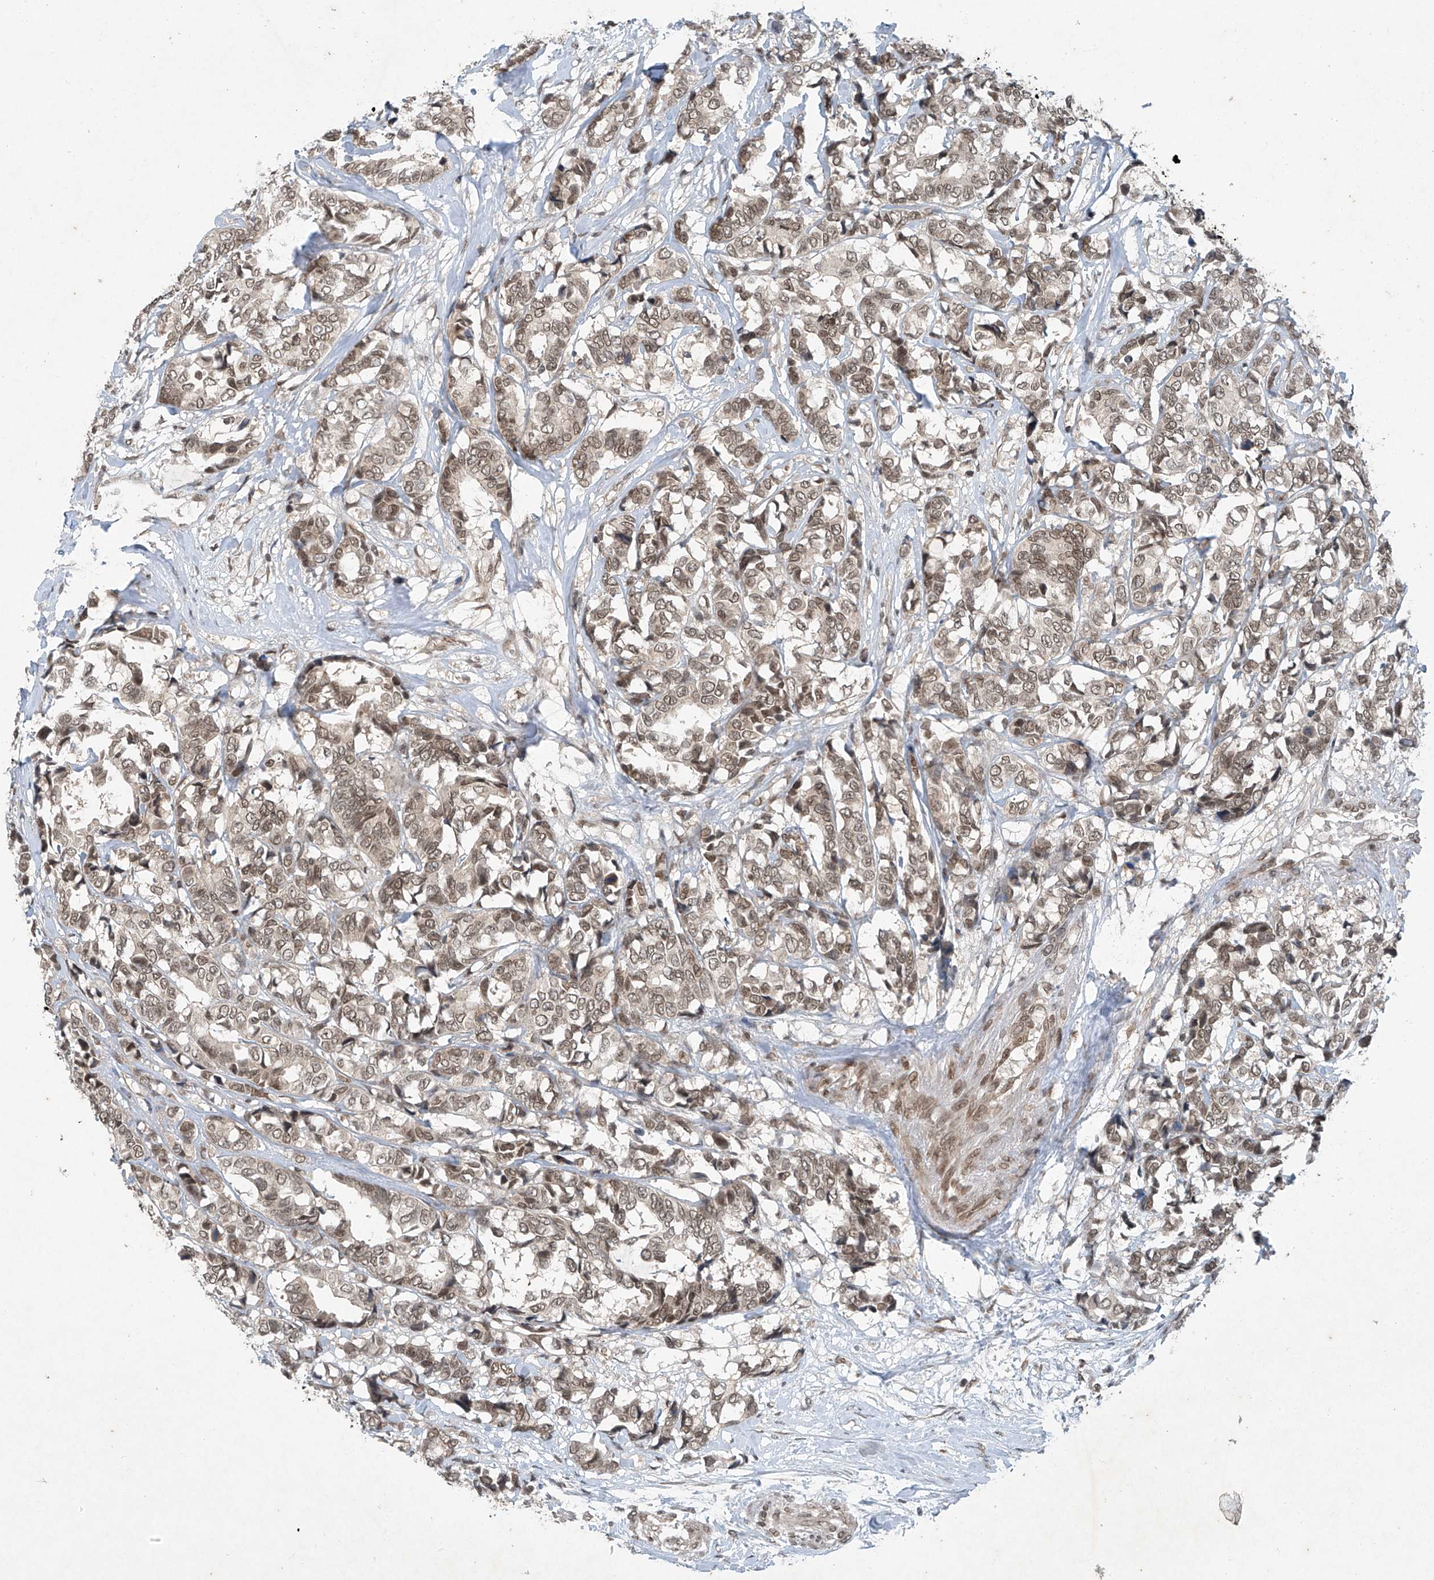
{"staining": {"intensity": "moderate", "quantity": ">75%", "location": "nuclear"}, "tissue": "breast cancer", "cell_type": "Tumor cells", "image_type": "cancer", "snomed": [{"axis": "morphology", "description": "Duct carcinoma"}, {"axis": "topography", "description": "Breast"}], "caption": "Breast cancer (infiltrating ductal carcinoma) stained for a protein (brown) displays moderate nuclear positive expression in approximately >75% of tumor cells.", "gene": "TAF8", "patient": {"sex": "female", "age": 87}}